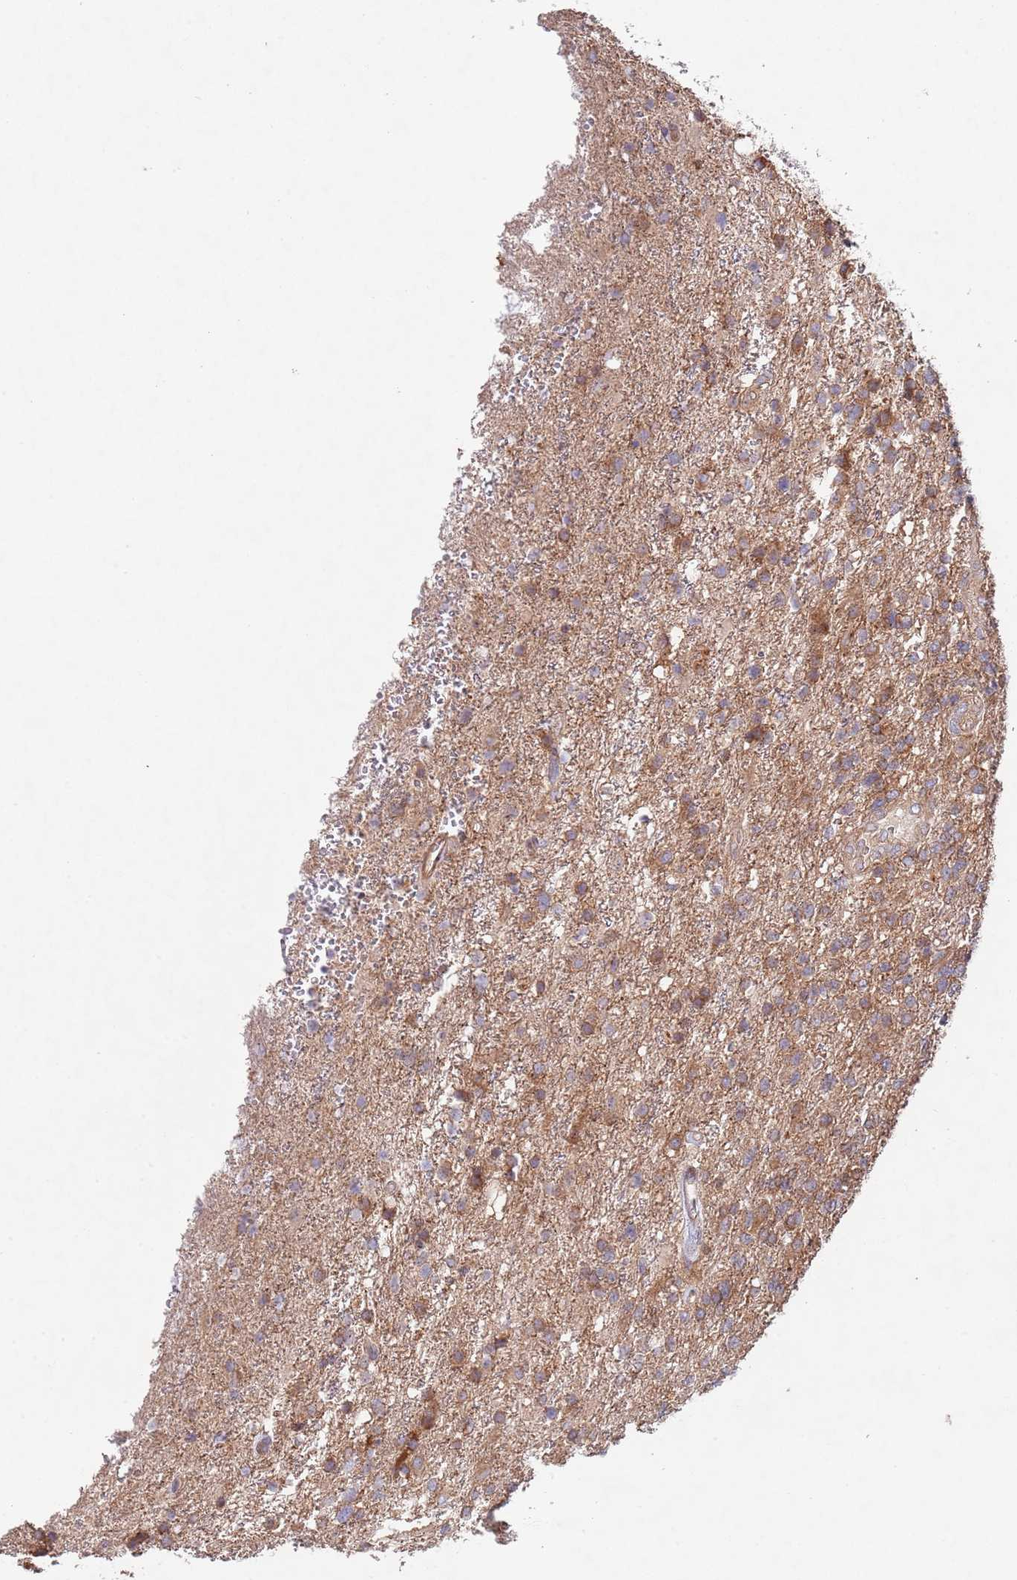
{"staining": {"intensity": "weak", "quantity": ">75%", "location": "cytoplasmic/membranous"}, "tissue": "glioma", "cell_type": "Tumor cells", "image_type": "cancer", "snomed": [{"axis": "morphology", "description": "Glioma, malignant, High grade"}, {"axis": "topography", "description": "Brain"}], "caption": "Malignant glioma (high-grade) was stained to show a protein in brown. There is low levels of weak cytoplasmic/membranous positivity in approximately >75% of tumor cells.", "gene": "RNF19B", "patient": {"sex": "male", "age": 56}}